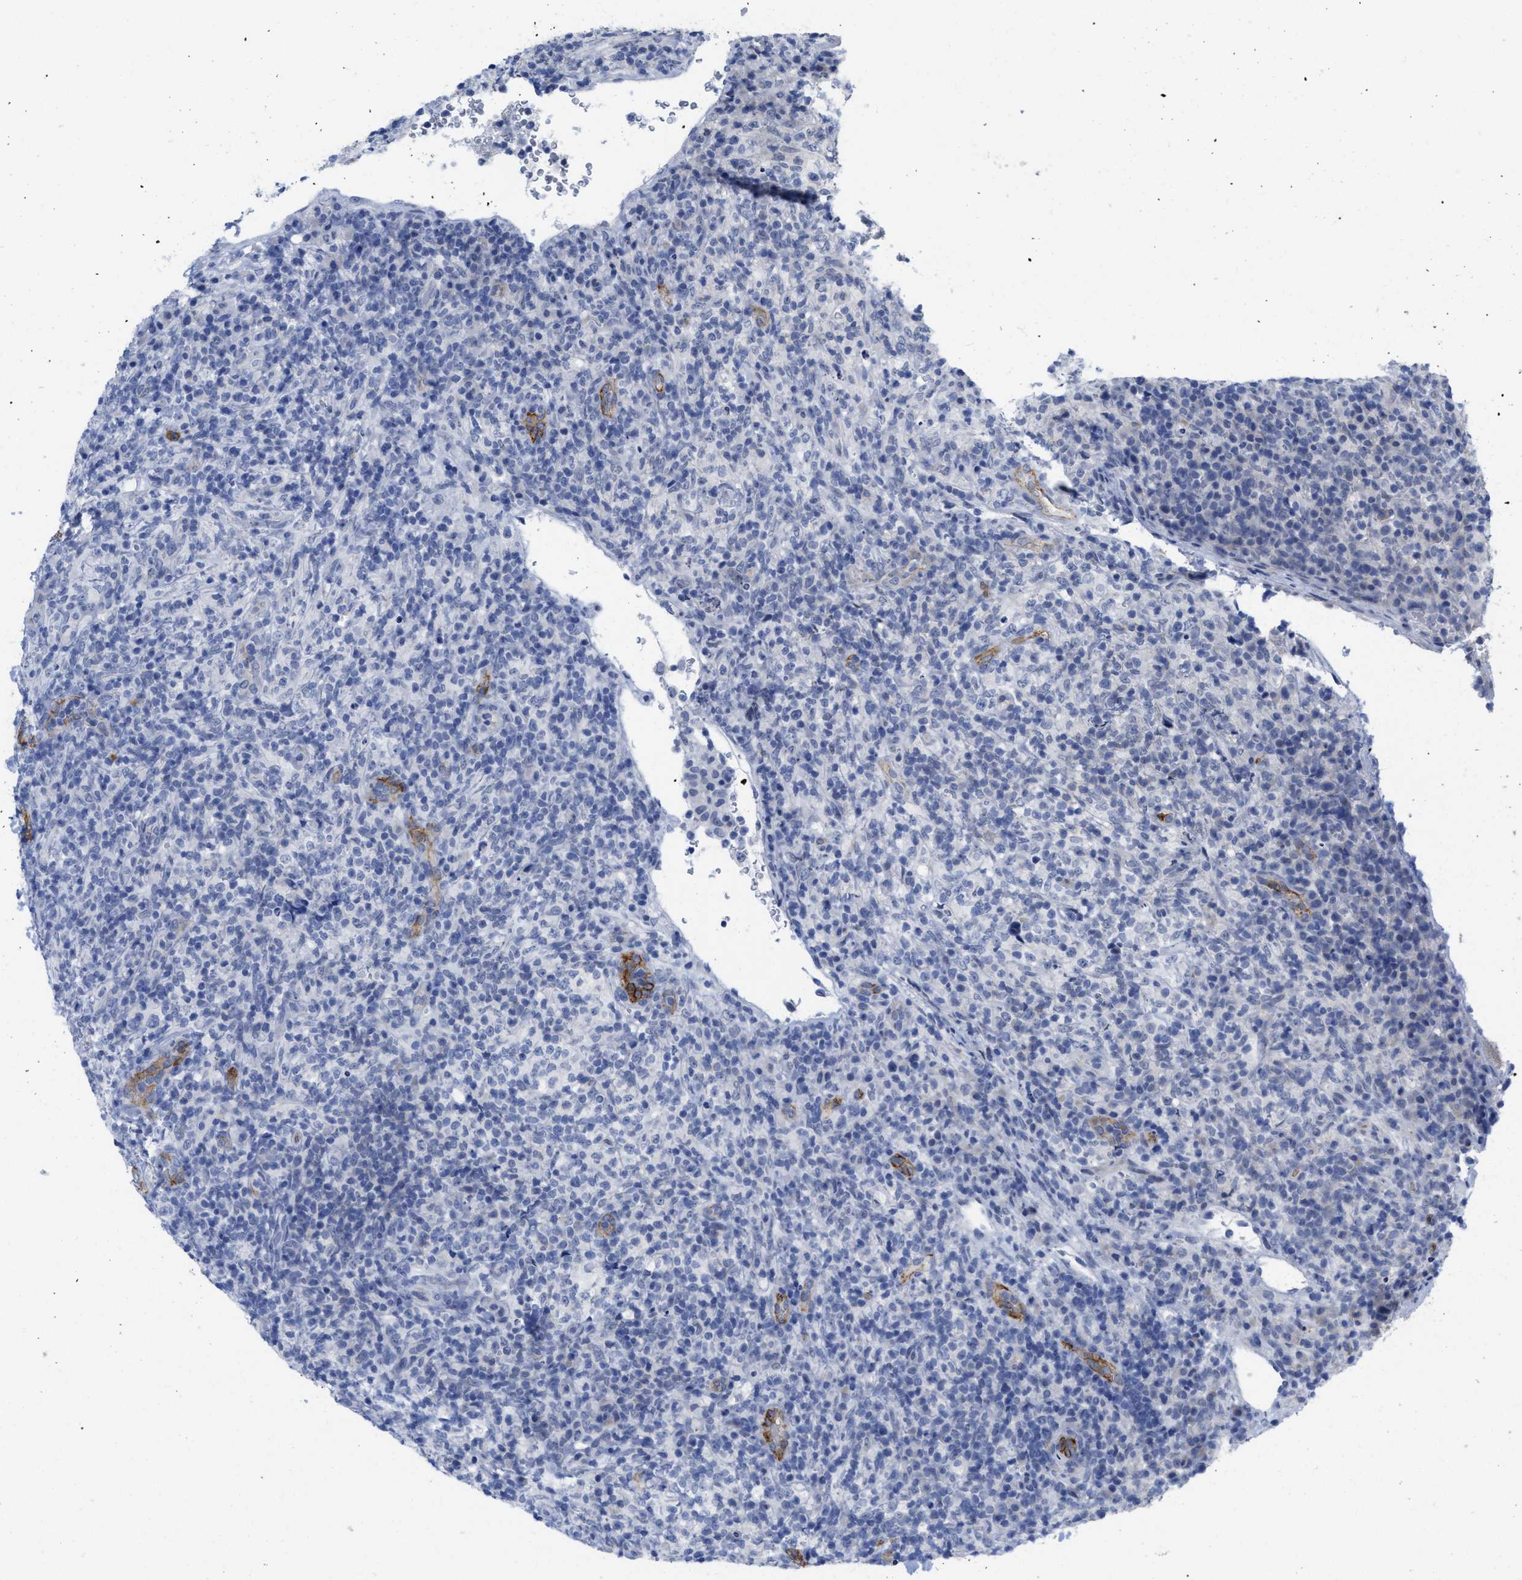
{"staining": {"intensity": "negative", "quantity": "none", "location": "none"}, "tissue": "lymphoma", "cell_type": "Tumor cells", "image_type": "cancer", "snomed": [{"axis": "morphology", "description": "Malignant lymphoma, non-Hodgkin's type, High grade"}, {"axis": "topography", "description": "Lymph node"}], "caption": "Human malignant lymphoma, non-Hodgkin's type (high-grade) stained for a protein using IHC exhibits no expression in tumor cells.", "gene": "ACKR1", "patient": {"sex": "female", "age": 76}}